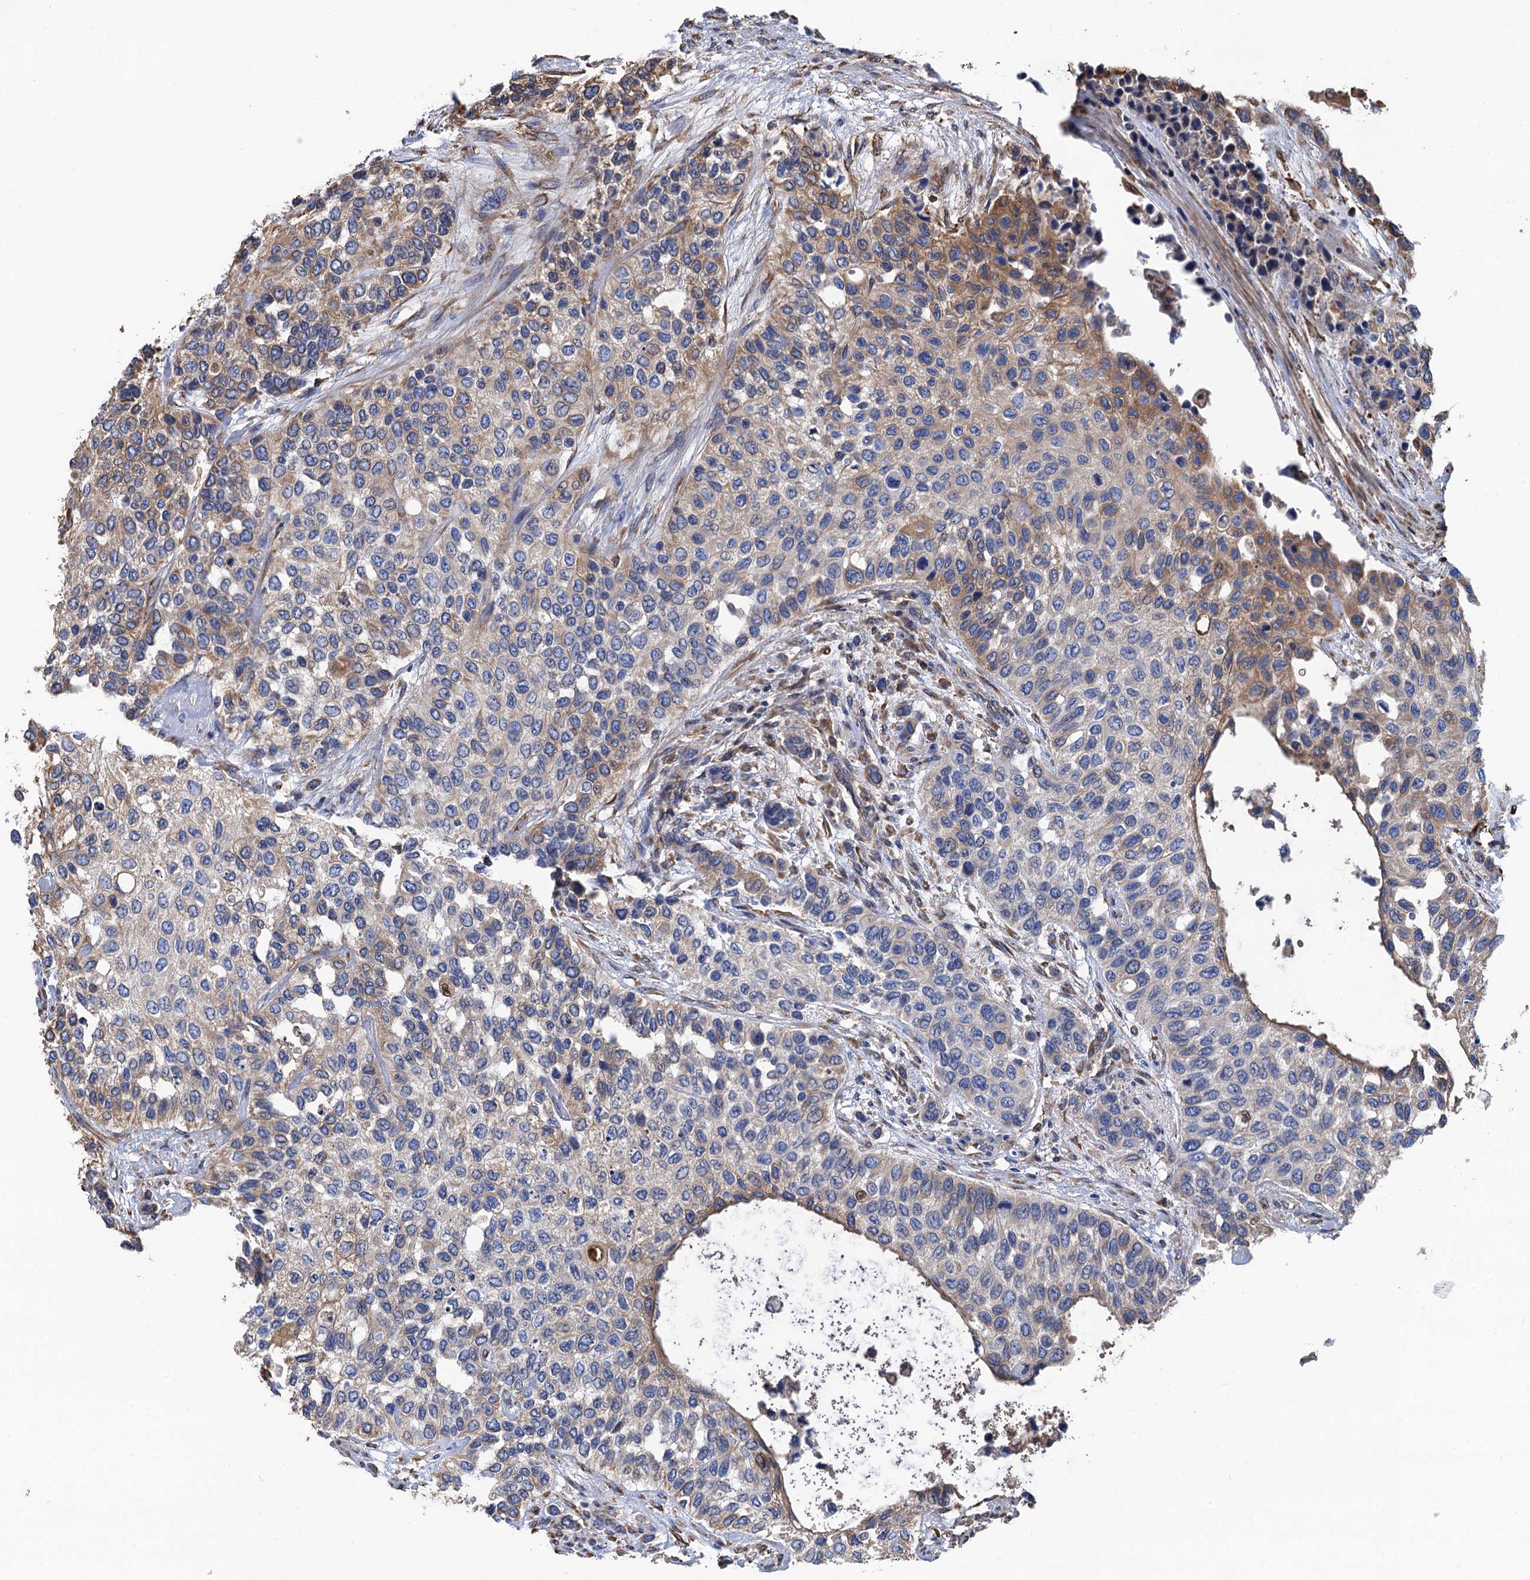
{"staining": {"intensity": "moderate", "quantity": "<25%", "location": "cytoplasmic/membranous"}, "tissue": "urothelial cancer", "cell_type": "Tumor cells", "image_type": "cancer", "snomed": [{"axis": "morphology", "description": "Normal tissue, NOS"}, {"axis": "morphology", "description": "Urothelial carcinoma, High grade"}, {"axis": "topography", "description": "Vascular tissue"}, {"axis": "topography", "description": "Urinary bladder"}], "caption": "High-grade urothelial carcinoma tissue shows moderate cytoplasmic/membranous expression in about <25% of tumor cells, visualized by immunohistochemistry.", "gene": "CNNM1", "patient": {"sex": "female", "age": 56}}